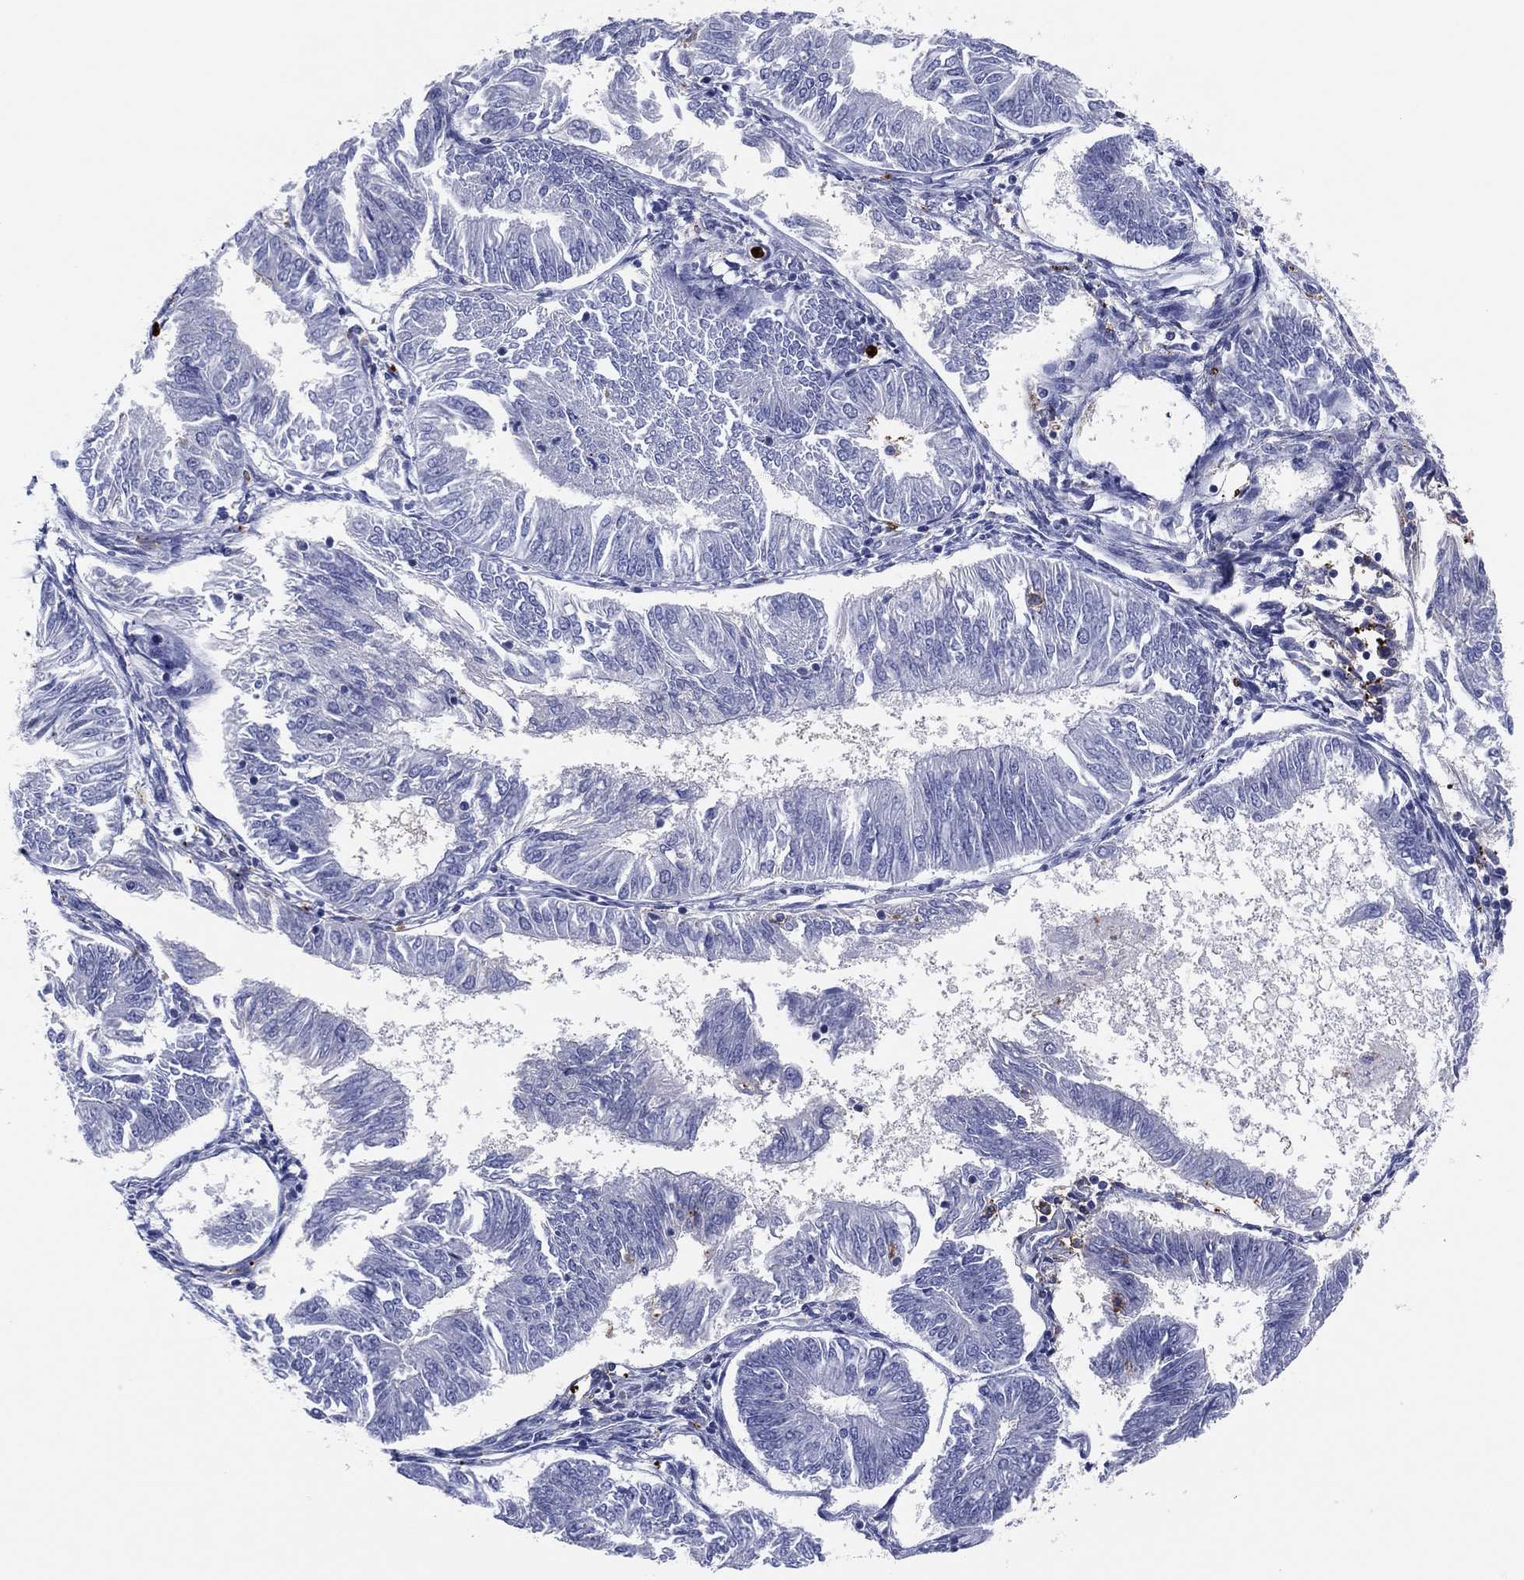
{"staining": {"intensity": "negative", "quantity": "none", "location": "none"}, "tissue": "endometrial cancer", "cell_type": "Tumor cells", "image_type": "cancer", "snomed": [{"axis": "morphology", "description": "Adenocarcinoma, NOS"}, {"axis": "topography", "description": "Endometrium"}], "caption": "Endometrial cancer was stained to show a protein in brown. There is no significant positivity in tumor cells.", "gene": "PLAC8", "patient": {"sex": "female", "age": 58}}